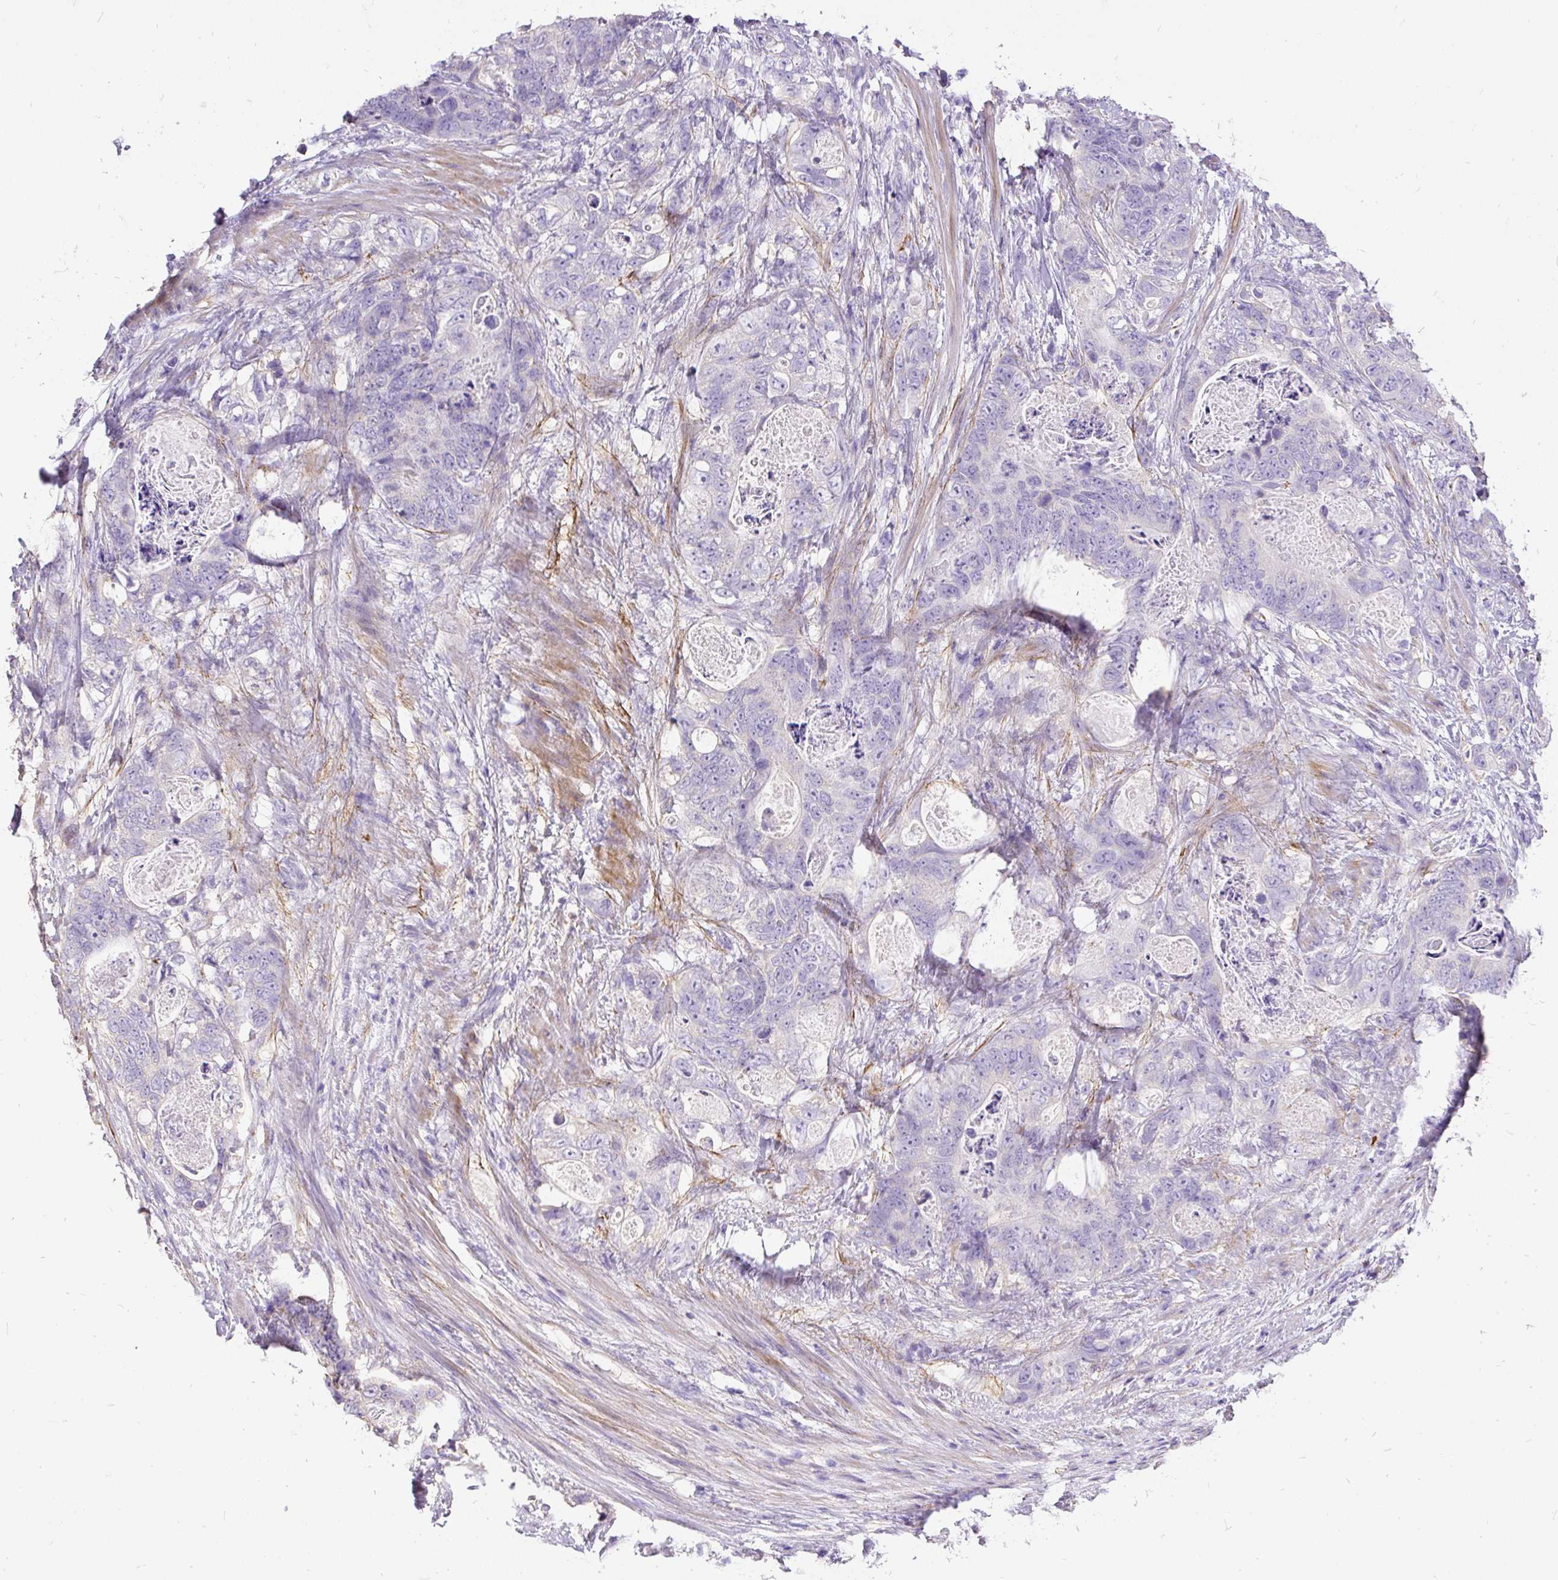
{"staining": {"intensity": "negative", "quantity": "none", "location": "none"}, "tissue": "stomach cancer", "cell_type": "Tumor cells", "image_type": "cancer", "snomed": [{"axis": "morphology", "description": "Normal tissue, NOS"}, {"axis": "morphology", "description": "Adenocarcinoma, NOS"}, {"axis": "topography", "description": "Stomach"}], "caption": "Tumor cells are negative for brown protein staining in stomach cancer (adenocarcinoma).", "gene": "GBX1", "patient": {"sex": "female", "age": 89}}